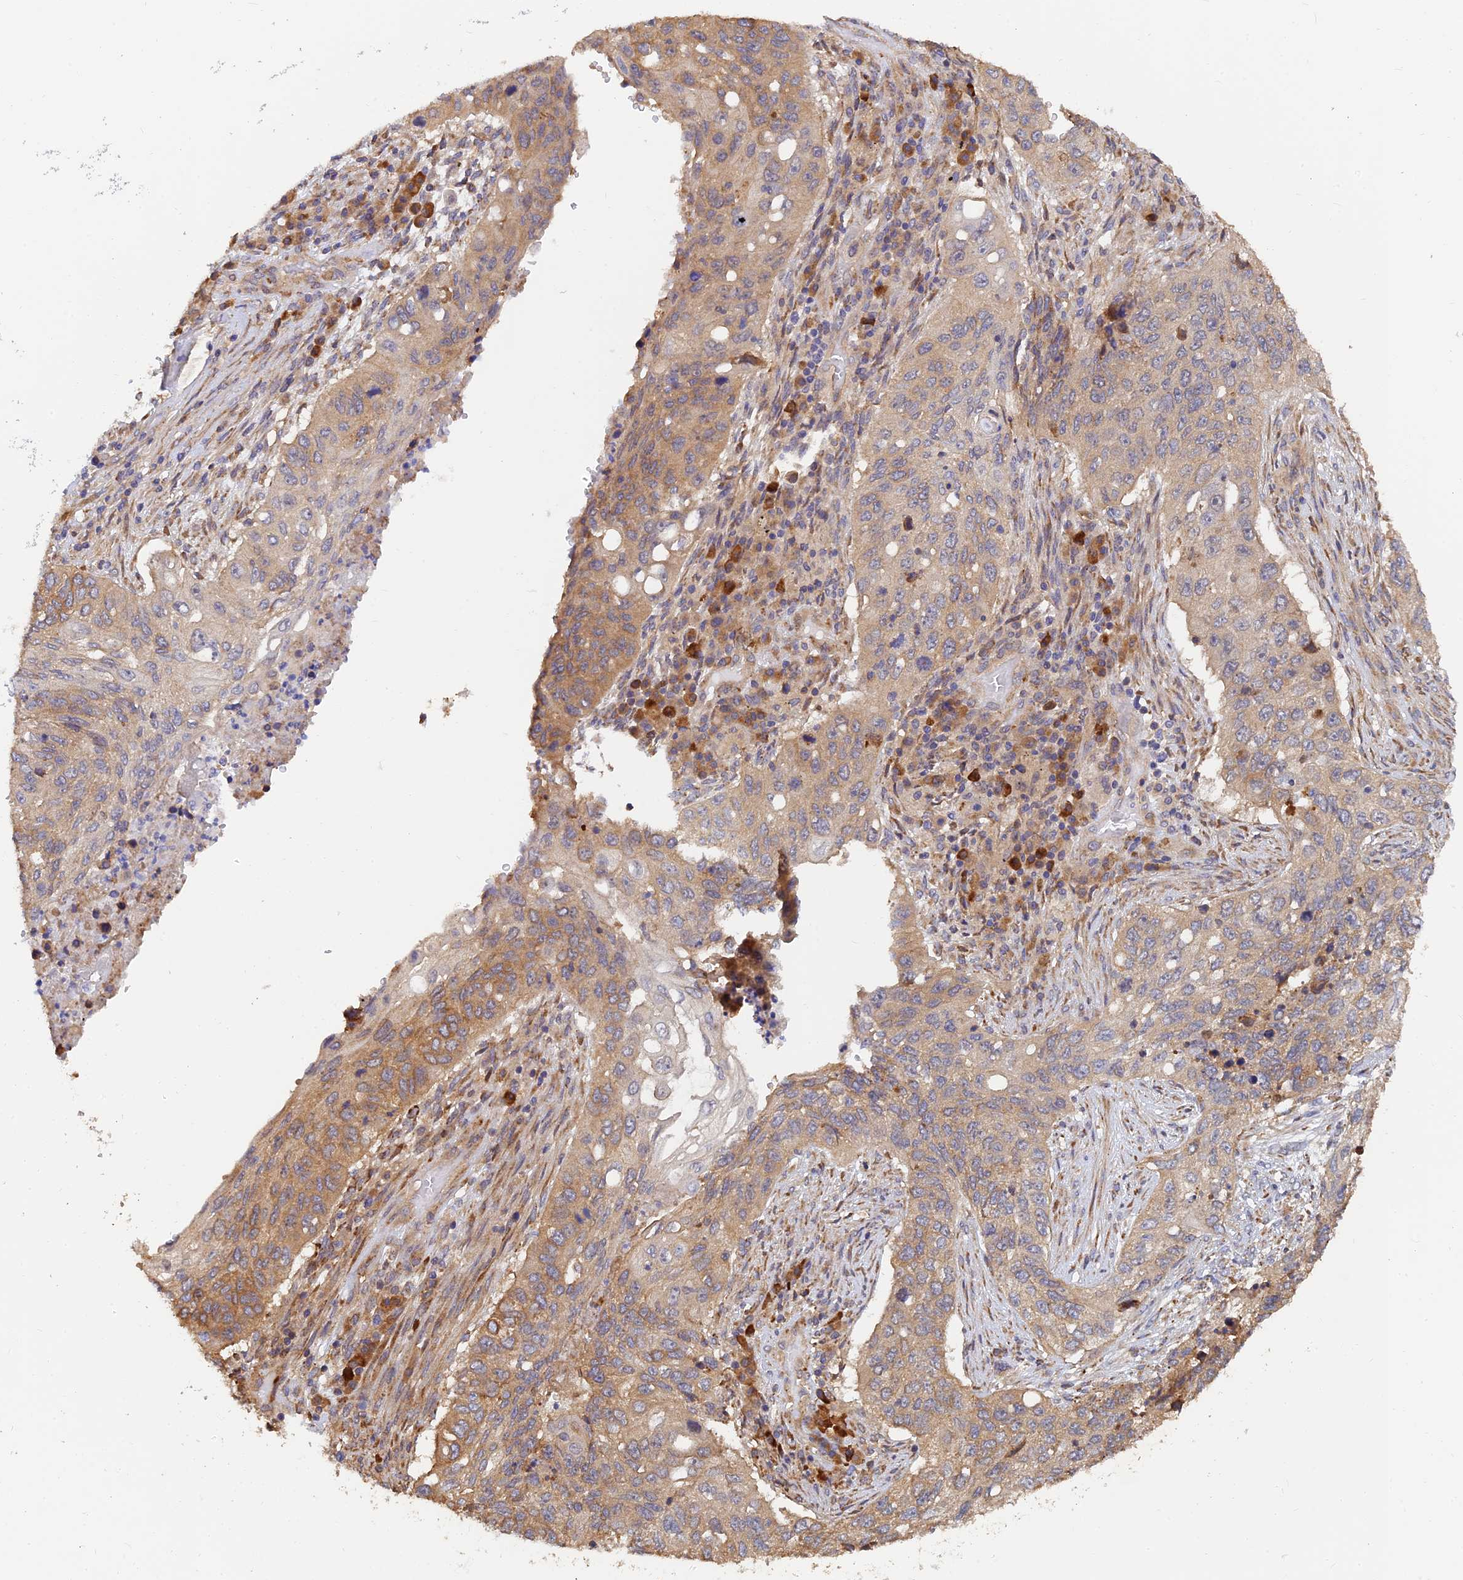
{"staining": {"intensity": "moderate", "quantity": "<25%", "location": "cytoplasmic/membranous"}, "tissue": "lung cancer", "cell_type": "Tumor cells", "image_type": "cancer", "snomed": [{"axis": "morphology", "description": "Squamous cell carcinoma, NOS"}, {"axis": "topography", "description": "Lung"}], "caption": "There is low levels of moderate cytoplasmic/membranous positivity in tumor cells of lung cancer (squamous cell carcinoma), as demonstrated by immunohistochemical staining (brown color).", "gene": "WBP11", "patient": {"sex": "female", "age": 63}}